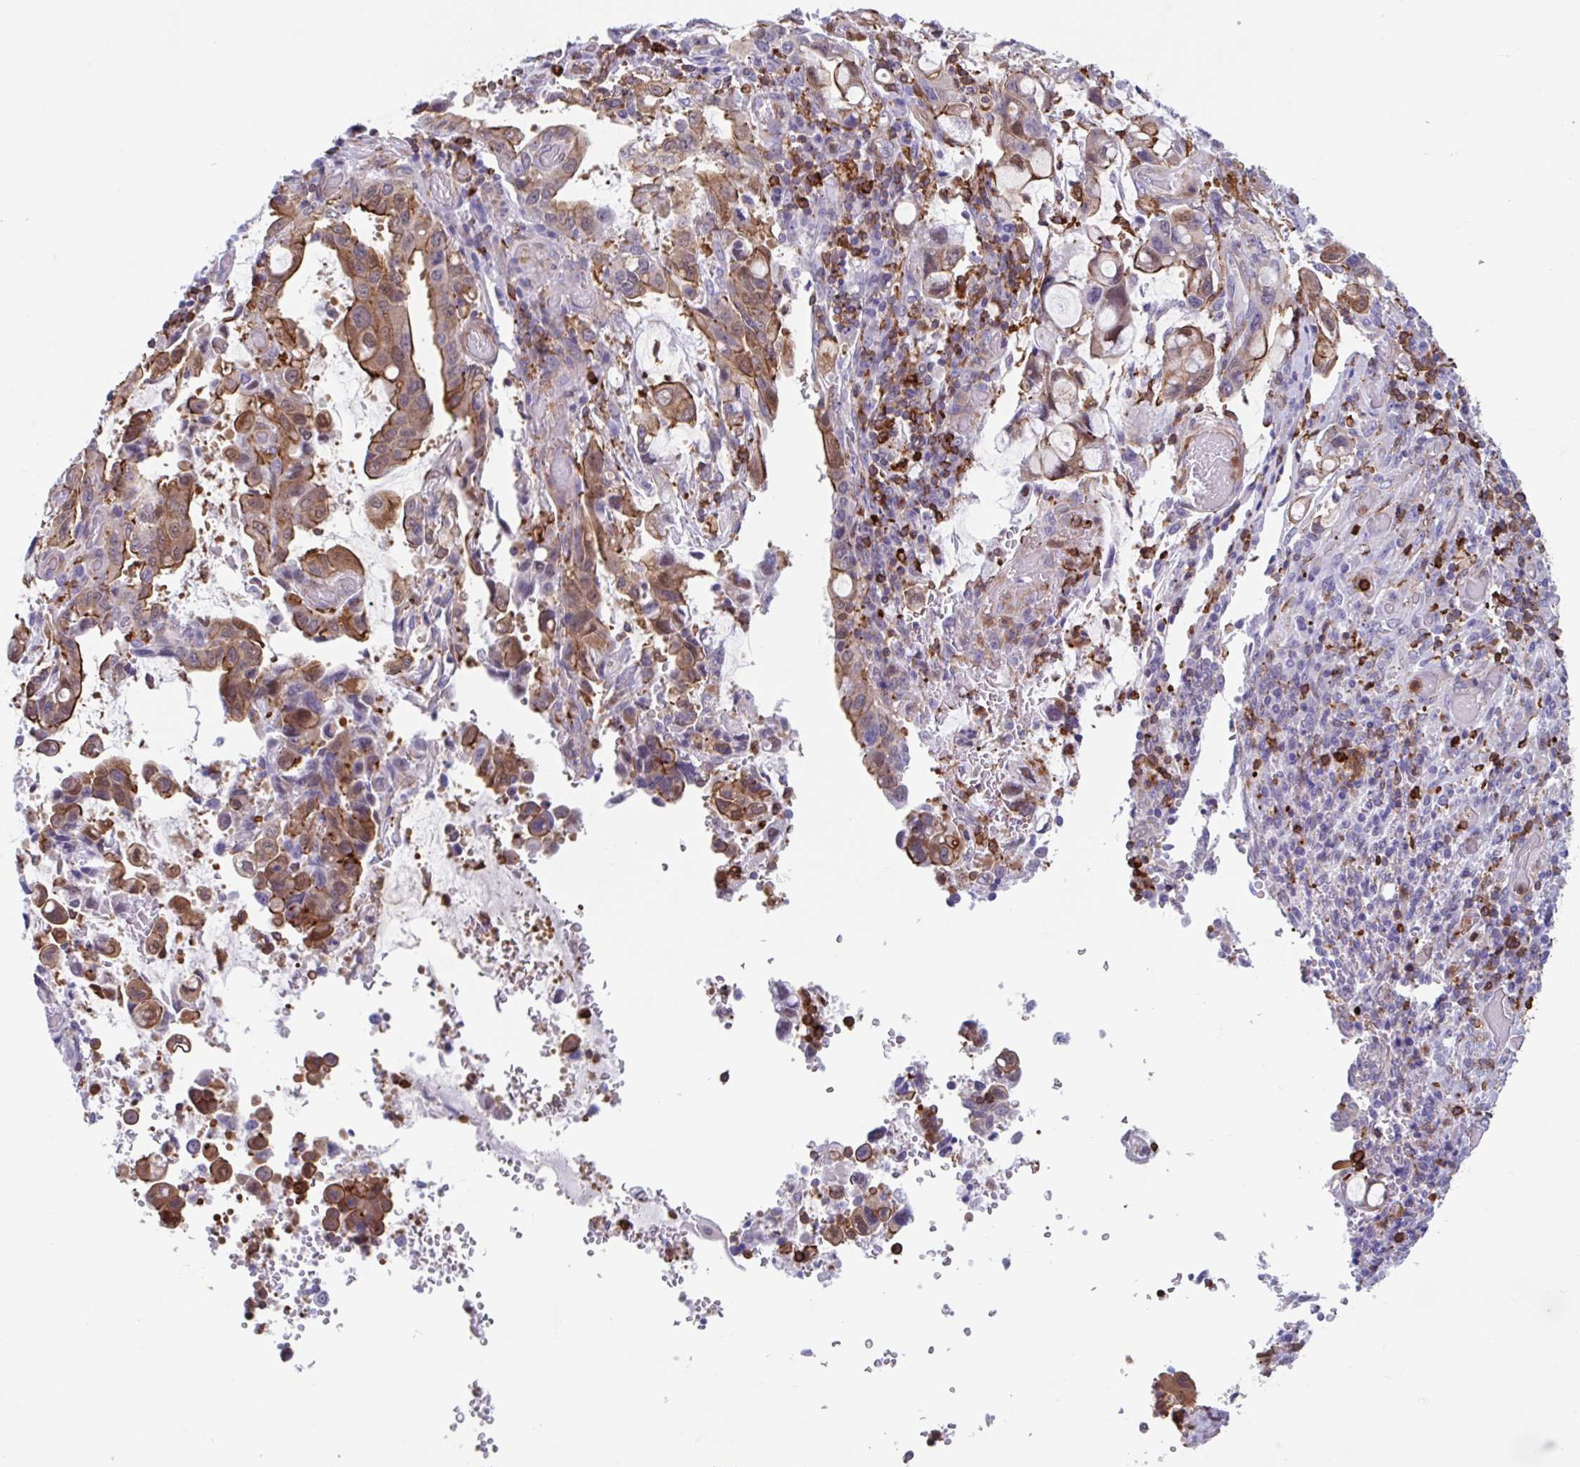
{"staining": {"intensity": "moderate", "quantity": "25%-75%", "location": "cytoplasmic/membranous"}, "tissue": "stomach cancer", "cell_type": "Tumor cells", "image_type": "cancer", "snomed": [{"axis": "morphology", "description": "Adenocarcinoma, NOS"}, {"axis": "topography", "description": "Stomach, upper"}, {"axis": "topography", "description": "Stomach"}], "caption": "Stomach cancer (adenocarcinoma) tissue demonstrates moderate cytoplasmic/membranous positivity in approximately 25%-75% of tumor cells The staining was performed using DAB to visualize the protein expression in brown, while the nuclei were stained in blue with hematoxylin (Magnification: 20x).", "gene": "EFHD1", "patient": {"sex": "male", "age": 62}}